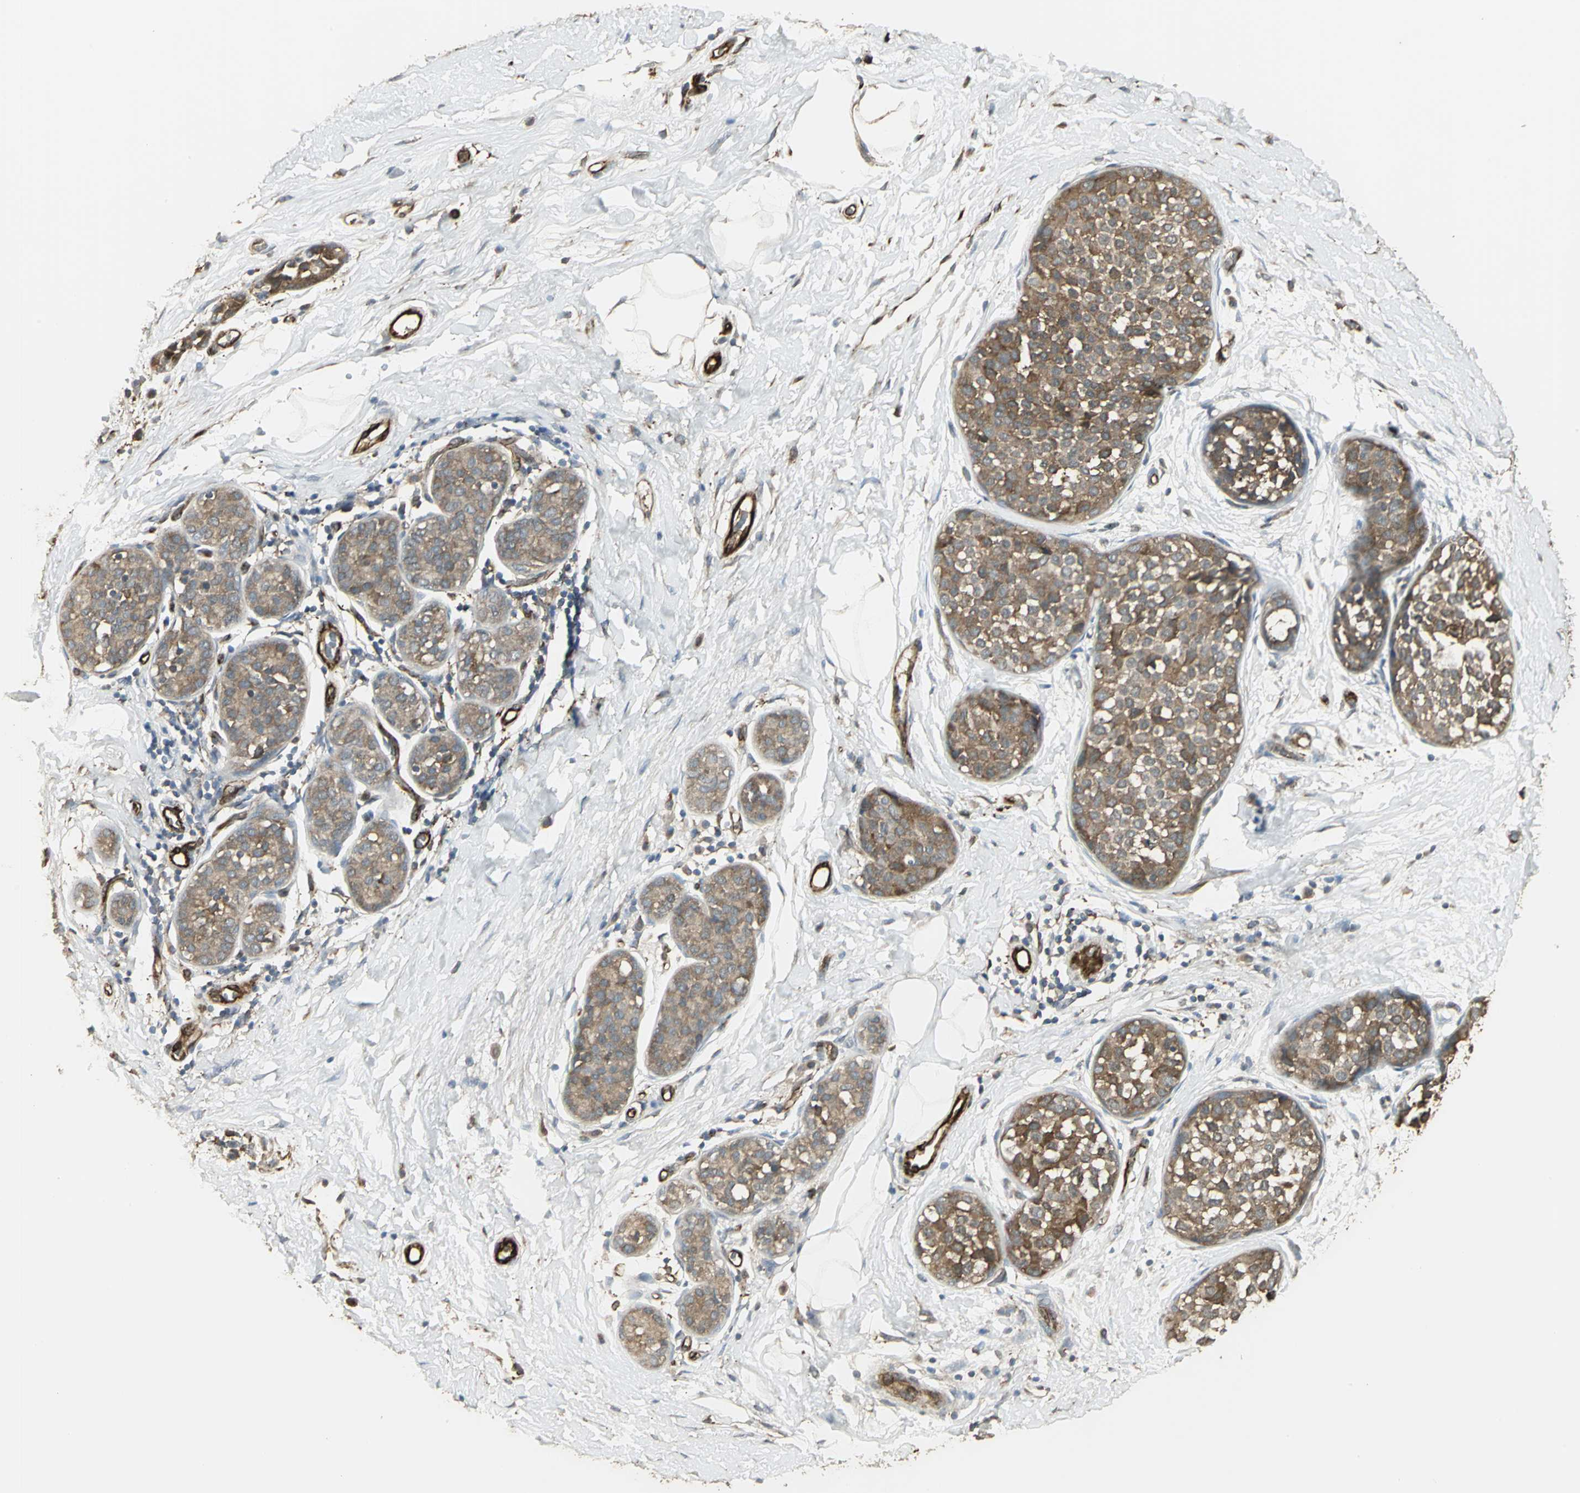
{"staining": {"intensity": "moderate", "quantity": ">75%", "location": "cytoplasmic/membranous"}, "tissue": "breast cancer", "cell_type": "Tumor cells", "image_type": "cancer", "snomed": [{"axis": "morphology", "description": "Lobular carcinoma, in situ"}, {"axis": "morphology", "description": "Lobular carcinoma"}, {"axis": "topography", "description": "Breast"}], "caption": "This is an image of immunohistochemistry staining of lobular carcinoma (breast), which shows moderate positivity in the cytoplasmic/membranous of tumor cells.", "gene": "PRXL2B", "patient": {"sex": "female", "age": 41}}